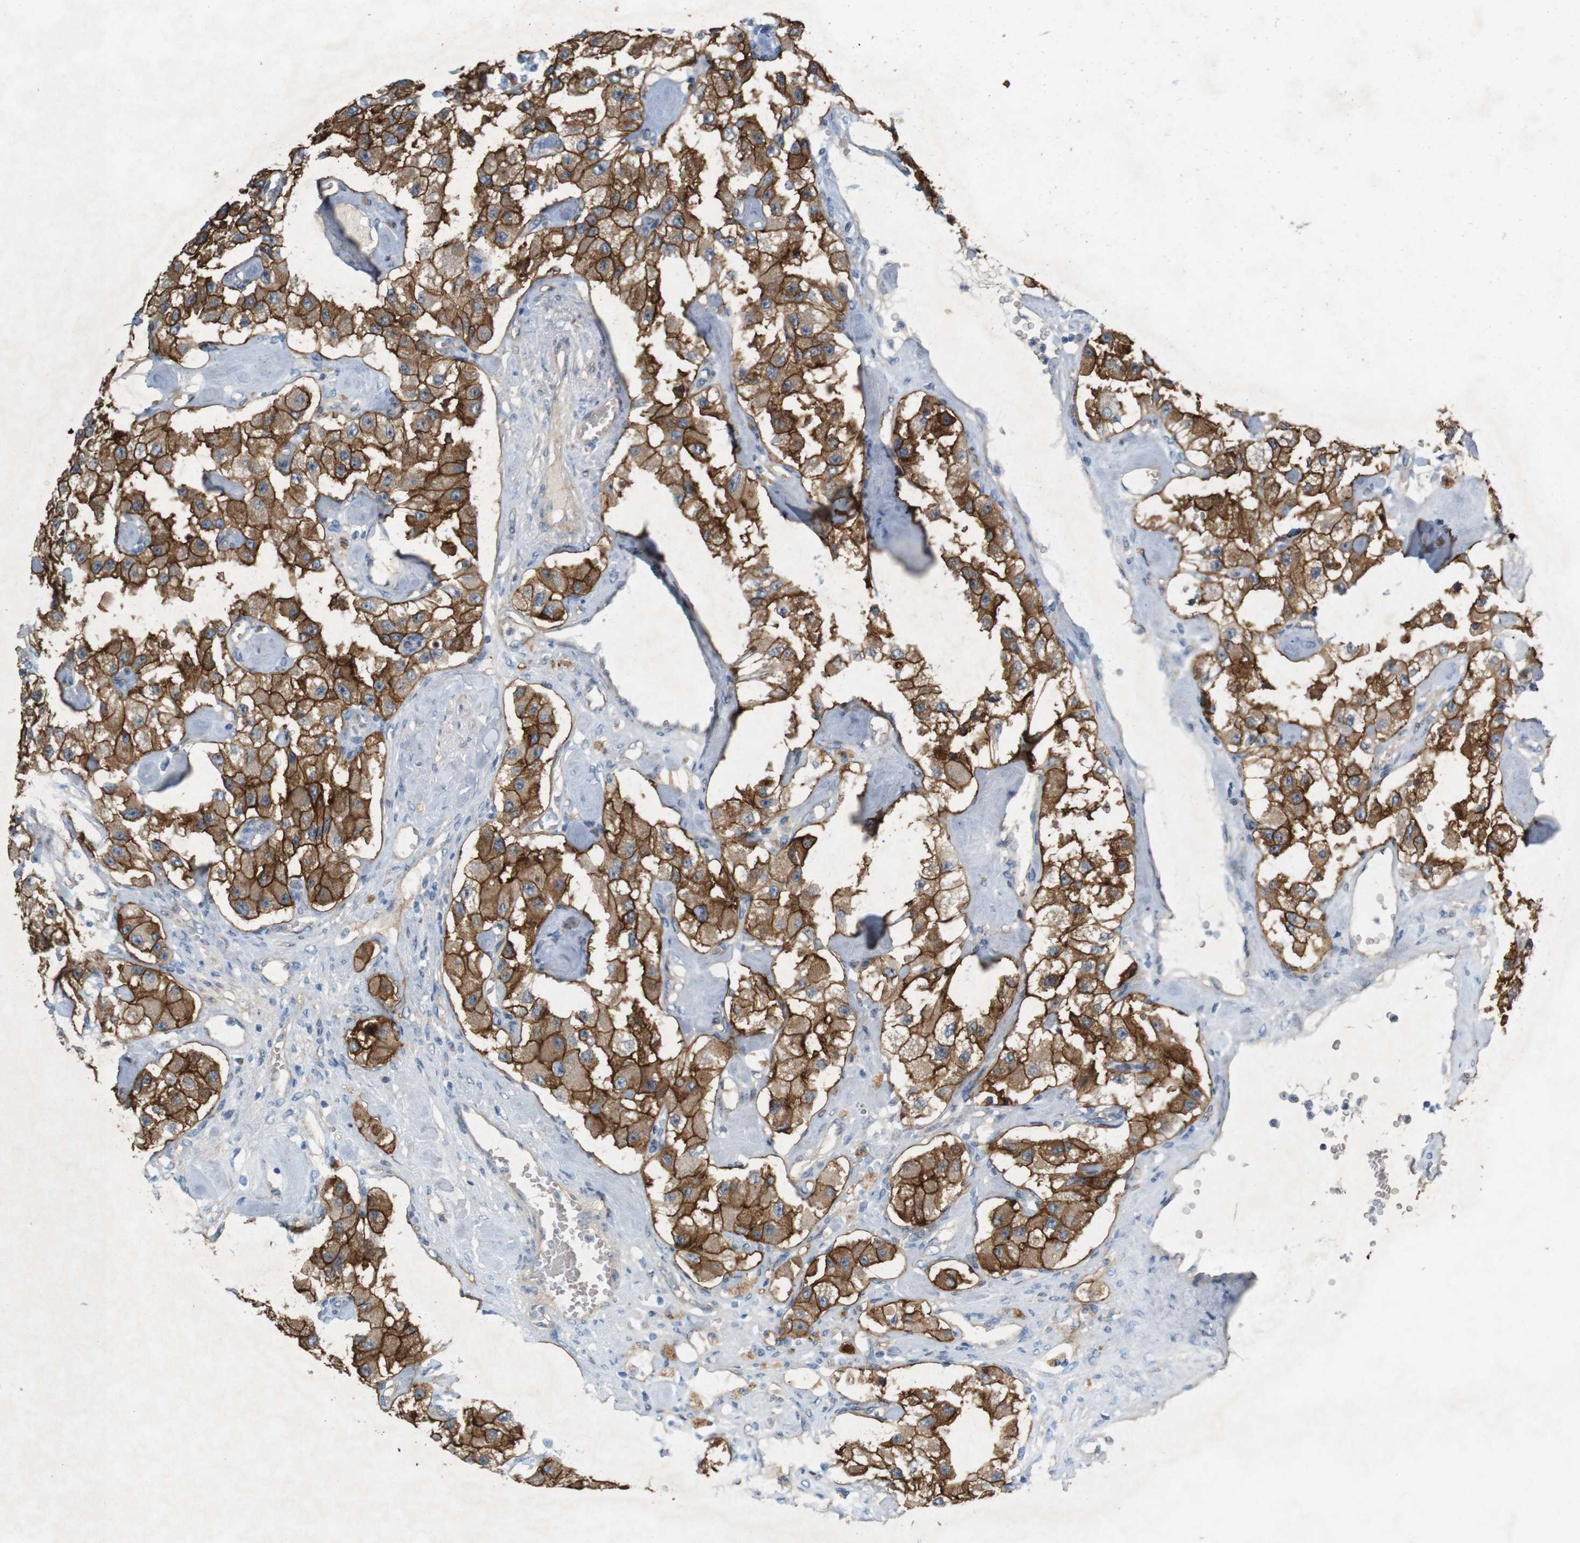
{"staining": {"intensity": "strong", "quantity": ">75%", "location": "cytoplasmic/membranous"}, "tissue": "carcinoid", "cell_type": "Tumor cells", "image_type": "cancer", "snomed": [{"axis": "morphology", "description": "Carcinoid, malignant, NOS"}, {"axis": "topography", "description": "Pancreas"}], "caption": "Carcinoid (malignant) was stained to show a protein in brown. There is high levels of strong cytoplasmic/membranous expression in approximately >75% of tumor cells.", "gene": "PVR", "patient": {"sex": "male", "age": 41}}